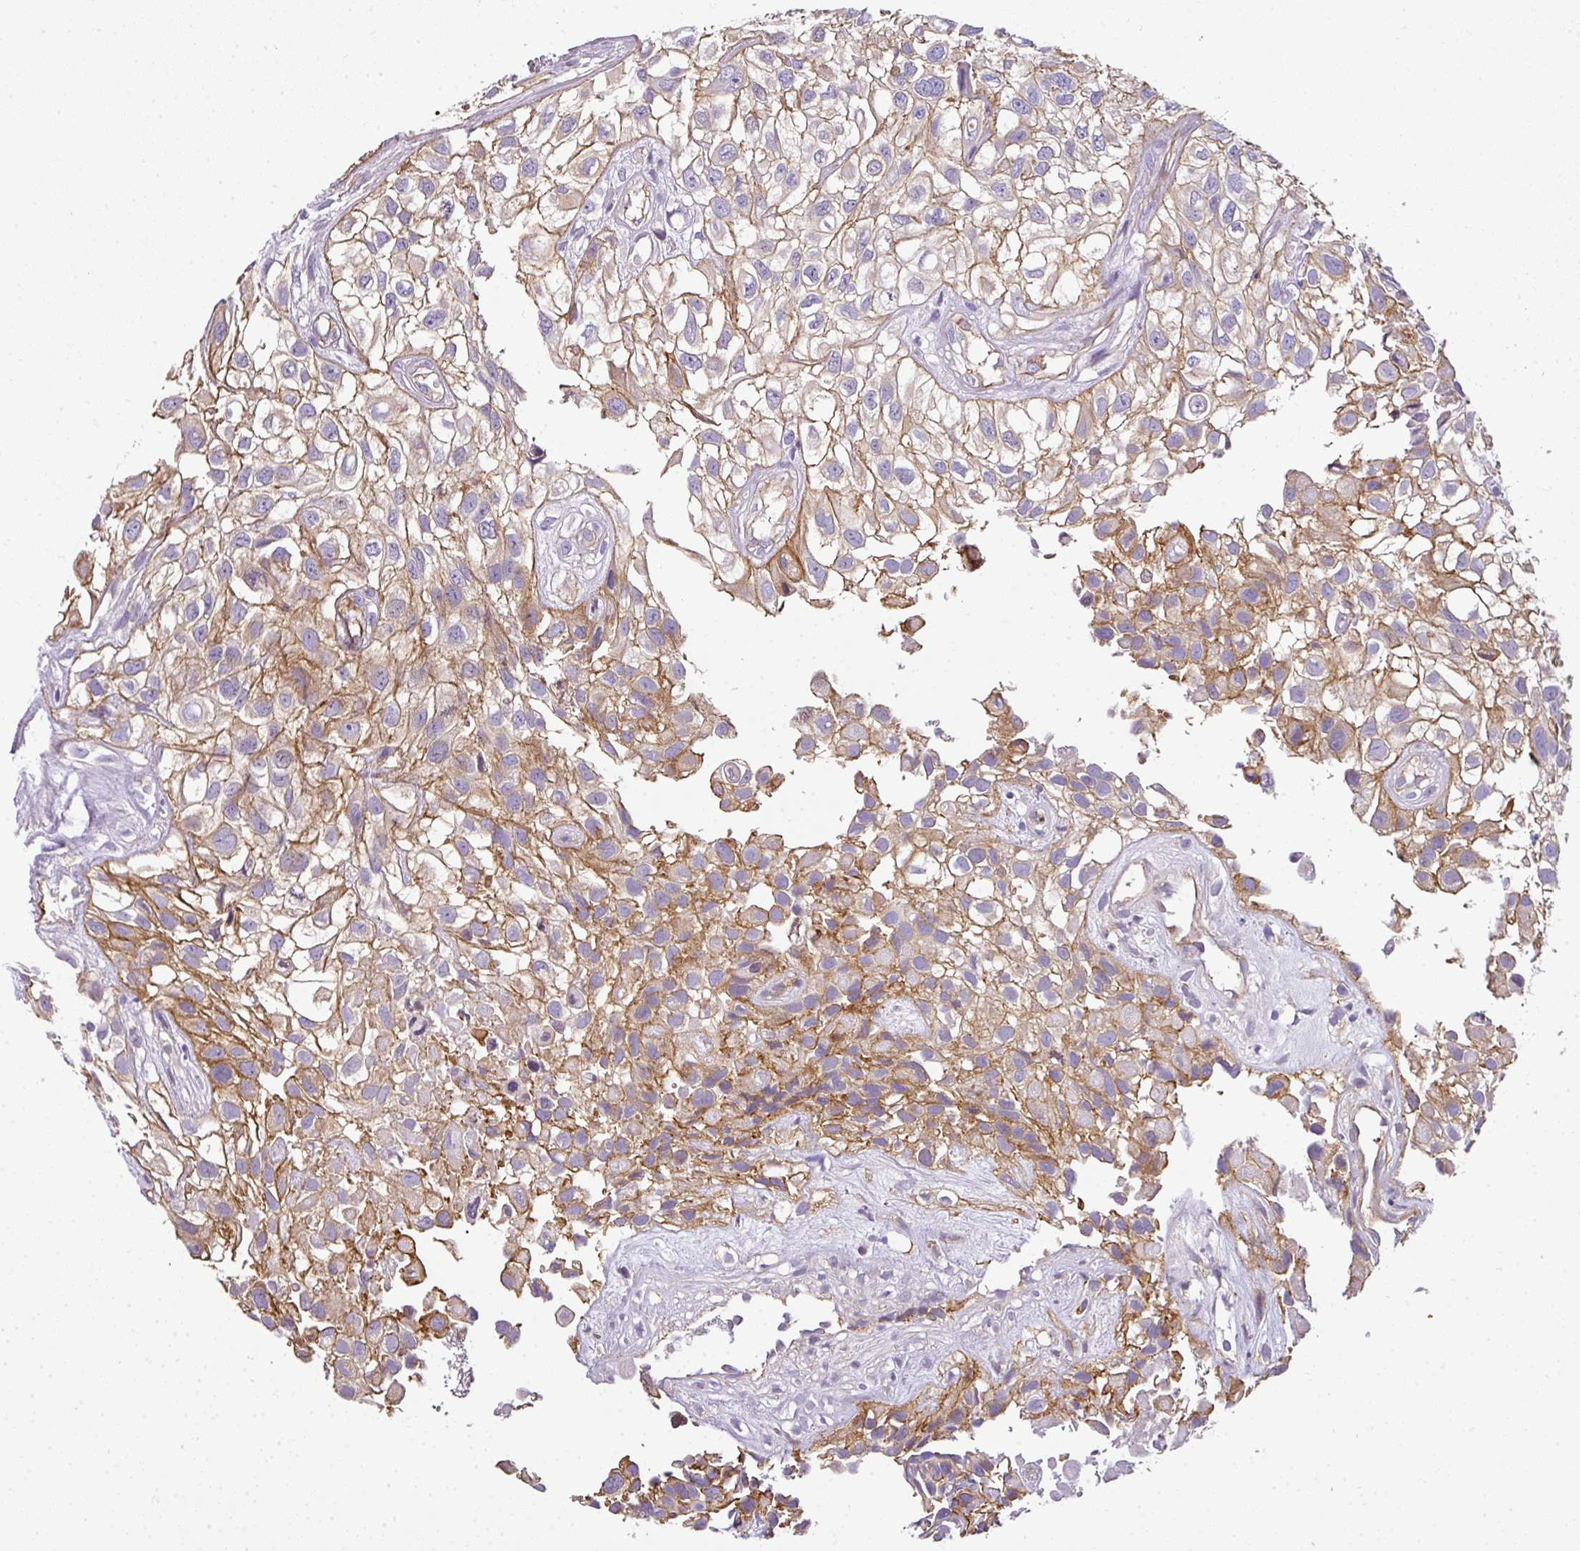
{"staining": {"intensity": "moderate", "quantity": ">75%", "location": "cytoplasmic/membranous"}, "tissue": "urothelial cancer", "cell_type": "Tumor cells", "image_type": "cancer", "snomed": [{"axis": "morphology", "description": "Urothelial carcinoma, High grade"}, {"axis": "topography", "description": "Urinary bladder"}], "caption": "Human urothelial carcinoma (high-grade) stained for a protein (brown) displays moderate cytoplasmic/membranous positive expression in approximately >75% of tumor cells.", "gene": "OR11H4", "patient": {"sex": "male", "age": 56}}